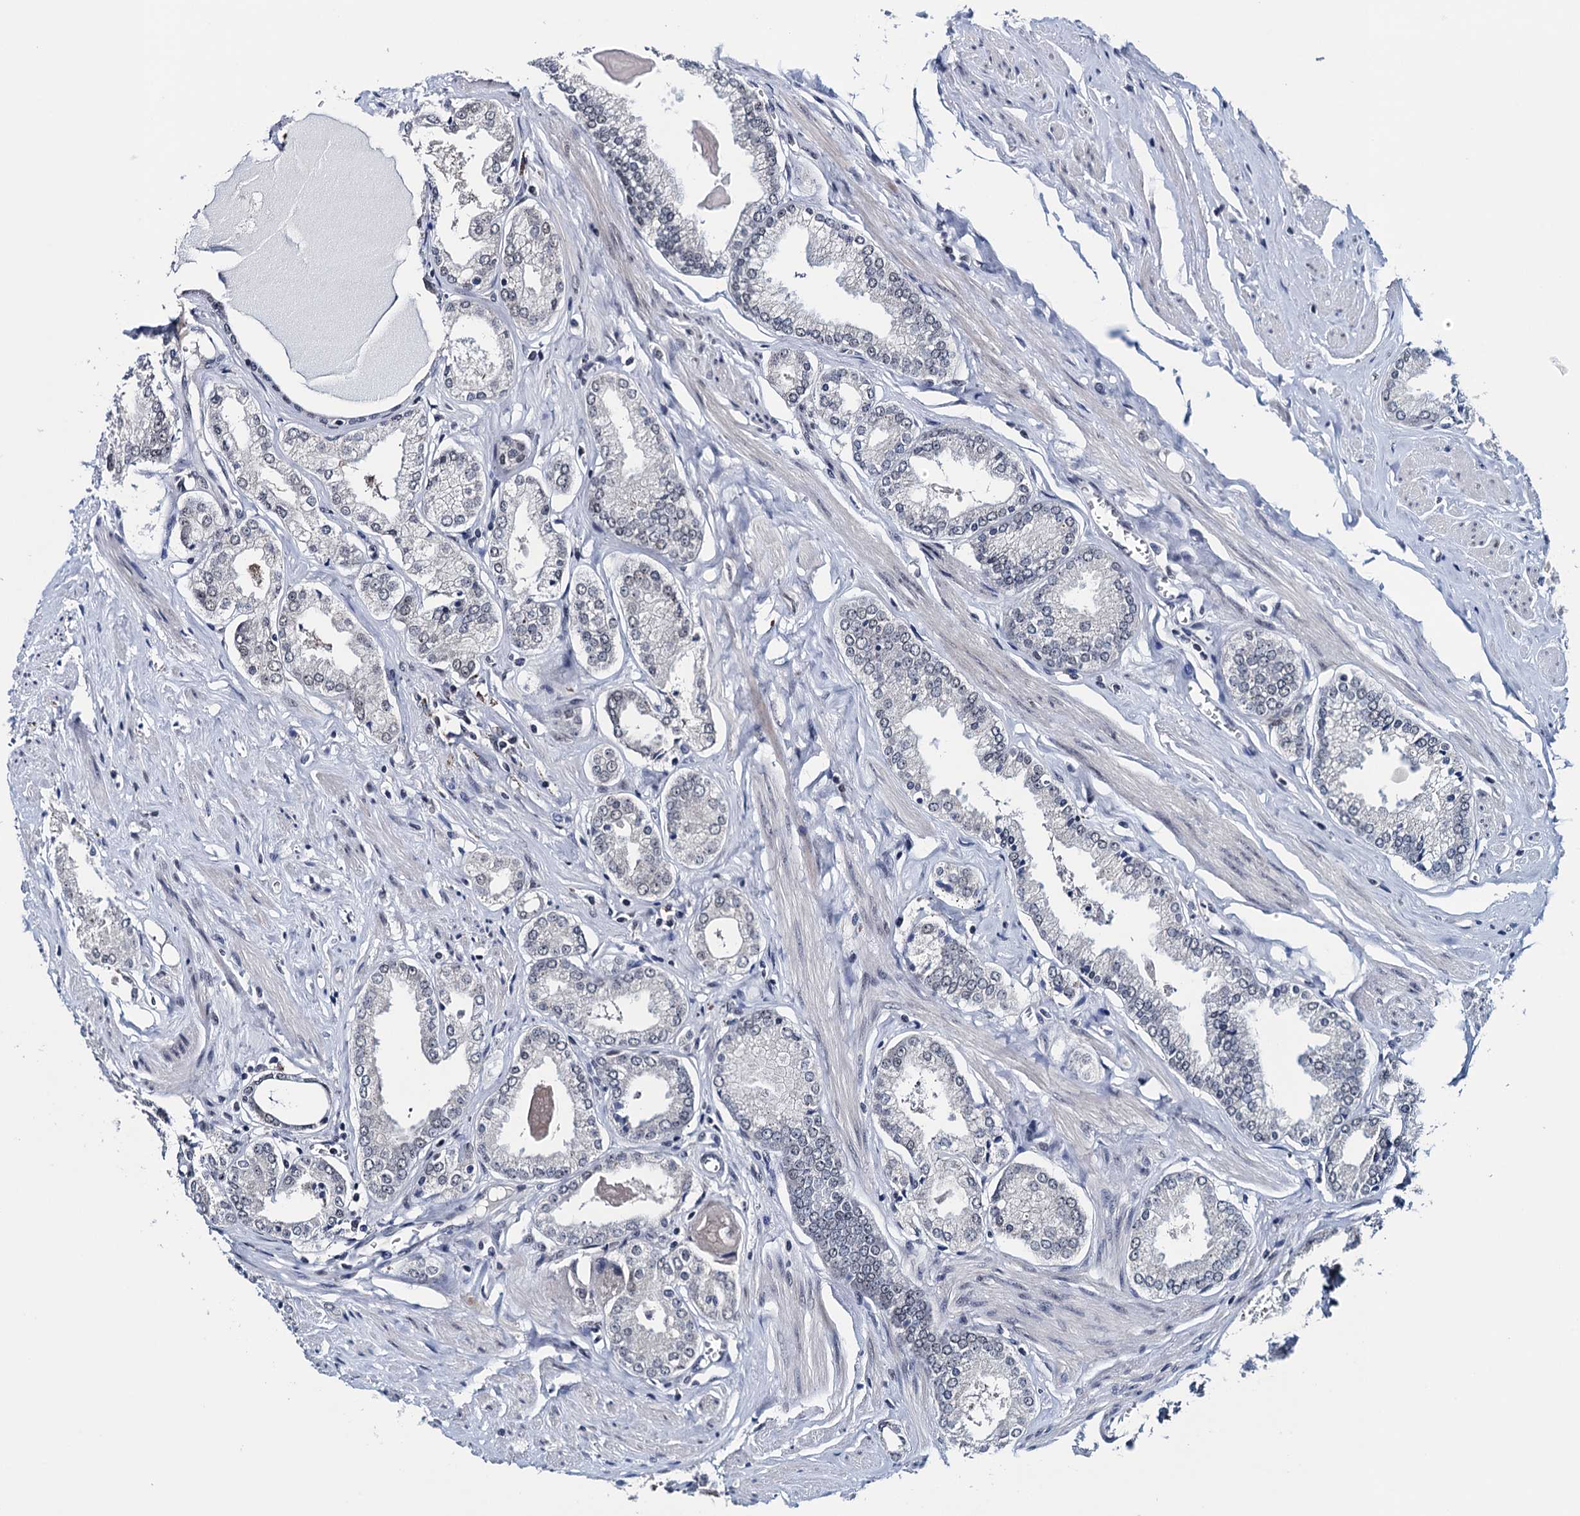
{"staining": {"intensity": "negative", "quantity": "none", "location": "none"}, "tissue": "prostate cancer", "cell_type": "Tumor cells", "image_type": "cancer", "snomed": [{"axis": "morphology", "description": "Adenocarcinoma, Low grade"}, {"axis": "topography", "description": "Prostate"}], "caption": "The IHC photomicrograph has no significant positivity in tumor cells of adenocarcinoma (low-grade) (prostate) tissue.", "gene": "FNBP4", "patient": {"sex": "male", "age": 60}}